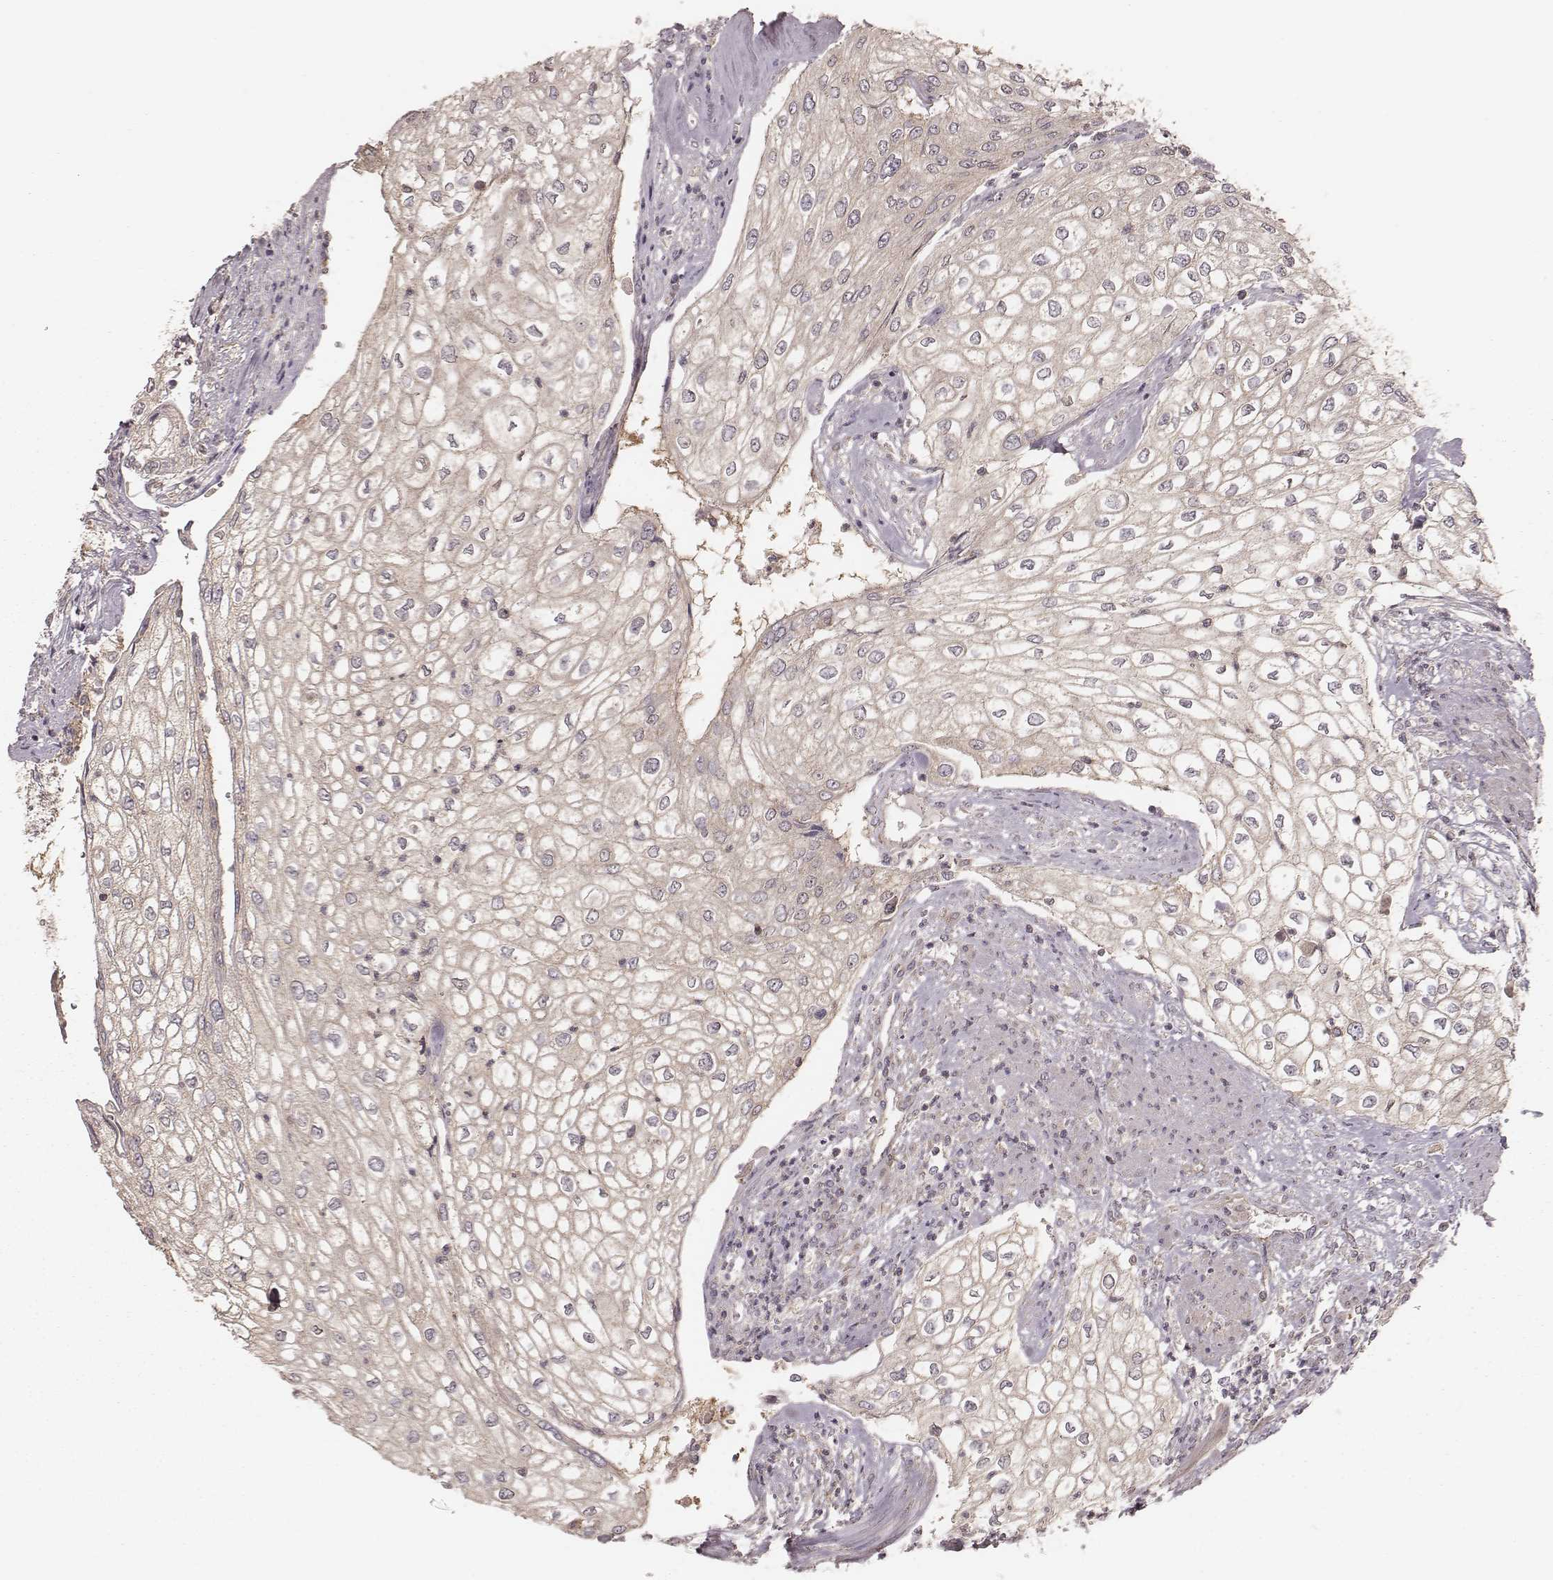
{"staining": {"intensity": "negative", "quantity": "none", "location": "none"}, "tissue": "urothelial cancer", "cell_type": "Tumor cells", "image_type": "cancer", "snomed": [{"axis": "morphology", "description": "Urothelial carcinoma, High grade"}, {"axis": "topography", "description": "Urinary bladder"}], "caption": "Tumor cells show no significant protein staining in urothelial cancer.", "gene": "CARS1", "patient": {"sex": "male", "age": 62}}